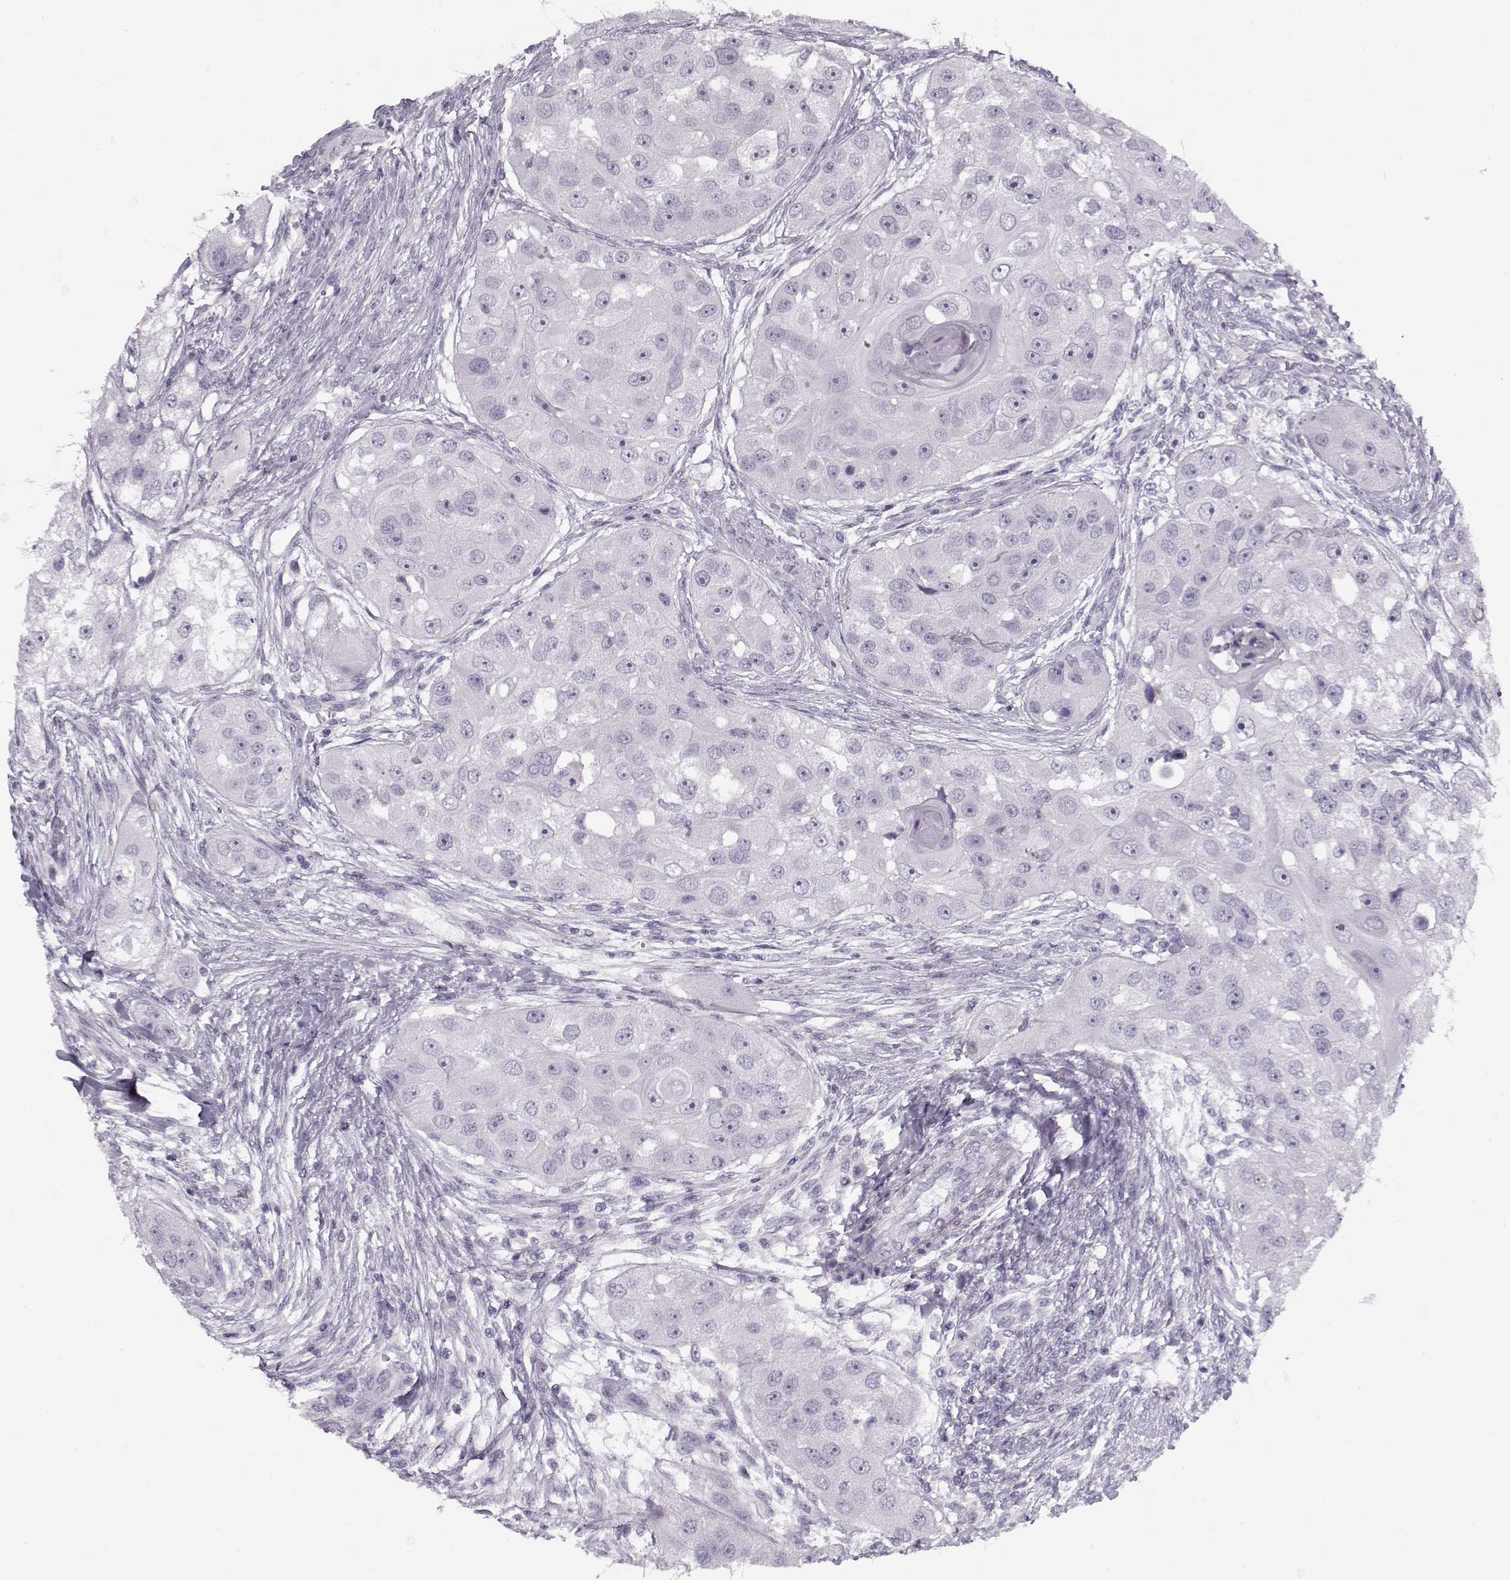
{"staining": {"intensity": "negative", "quantity": "none", "location": "none"}, "tissue": "head and neck cancer", "cell_type": "Tumor cells", "image_type": "cancer", "snomed": [{"axis": "morphology", "description": "Squamous cell carcinoma, NOS"}, {"axis": "topography", "description": "Head-Neck"}], "caption": "Immunohistochemistry (IHC) micrograph of neoplastic tissue: squamous cell carcinoma (head and neck) stained with DAB displays no significant protein staining in tumor cells. The staining is performed using DAB brown chromogen with nuclei counter-stained in using hematoxylin.", "gene": "PNMT", "patient": {"sex": "male", "age": 51}}